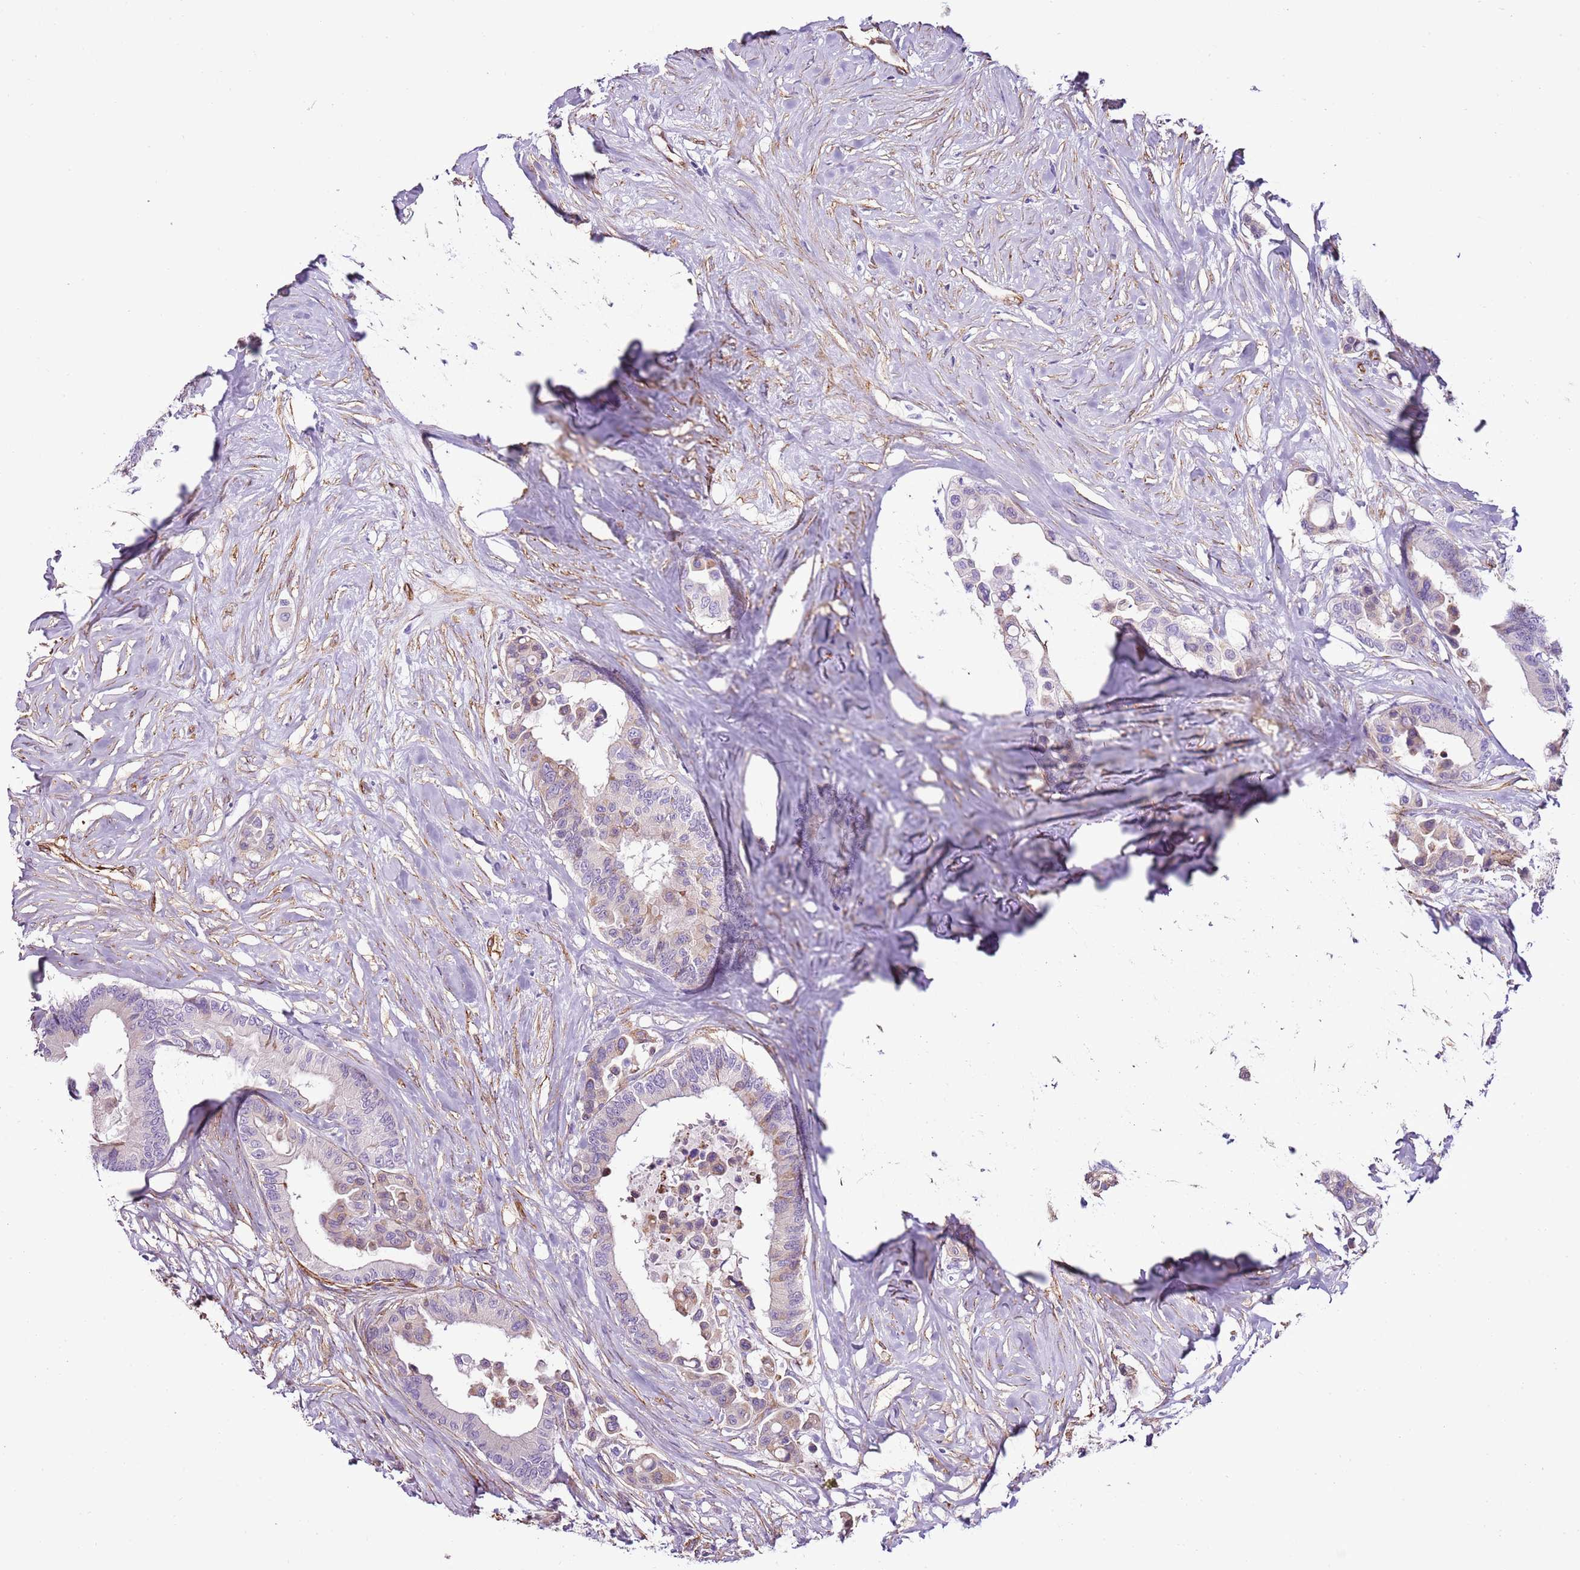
{"staining": {"intensity": "weak", "quantity": "<25%", "location": "cytoplasmic/membranous"}, "tissue": "colorectal cancer", "cell_type": "Tumor cells", "image_type": "cancer", "snomed": [{"axis": "morphology", "description": "Normal tissue, NOS"}, {"axis": "morphology", "description": "Adenocarcinoma, NOS"}, {"axis": "topography", "description": "Colon"}], "caption": "Immunohistochemistry micrograph of human colorectal adenocarcinoma stained for a protein (brown), which shows no expression in tumor cells.", "gene": "CTDSPL", "patient": {"sex": "male", "age": 82}}